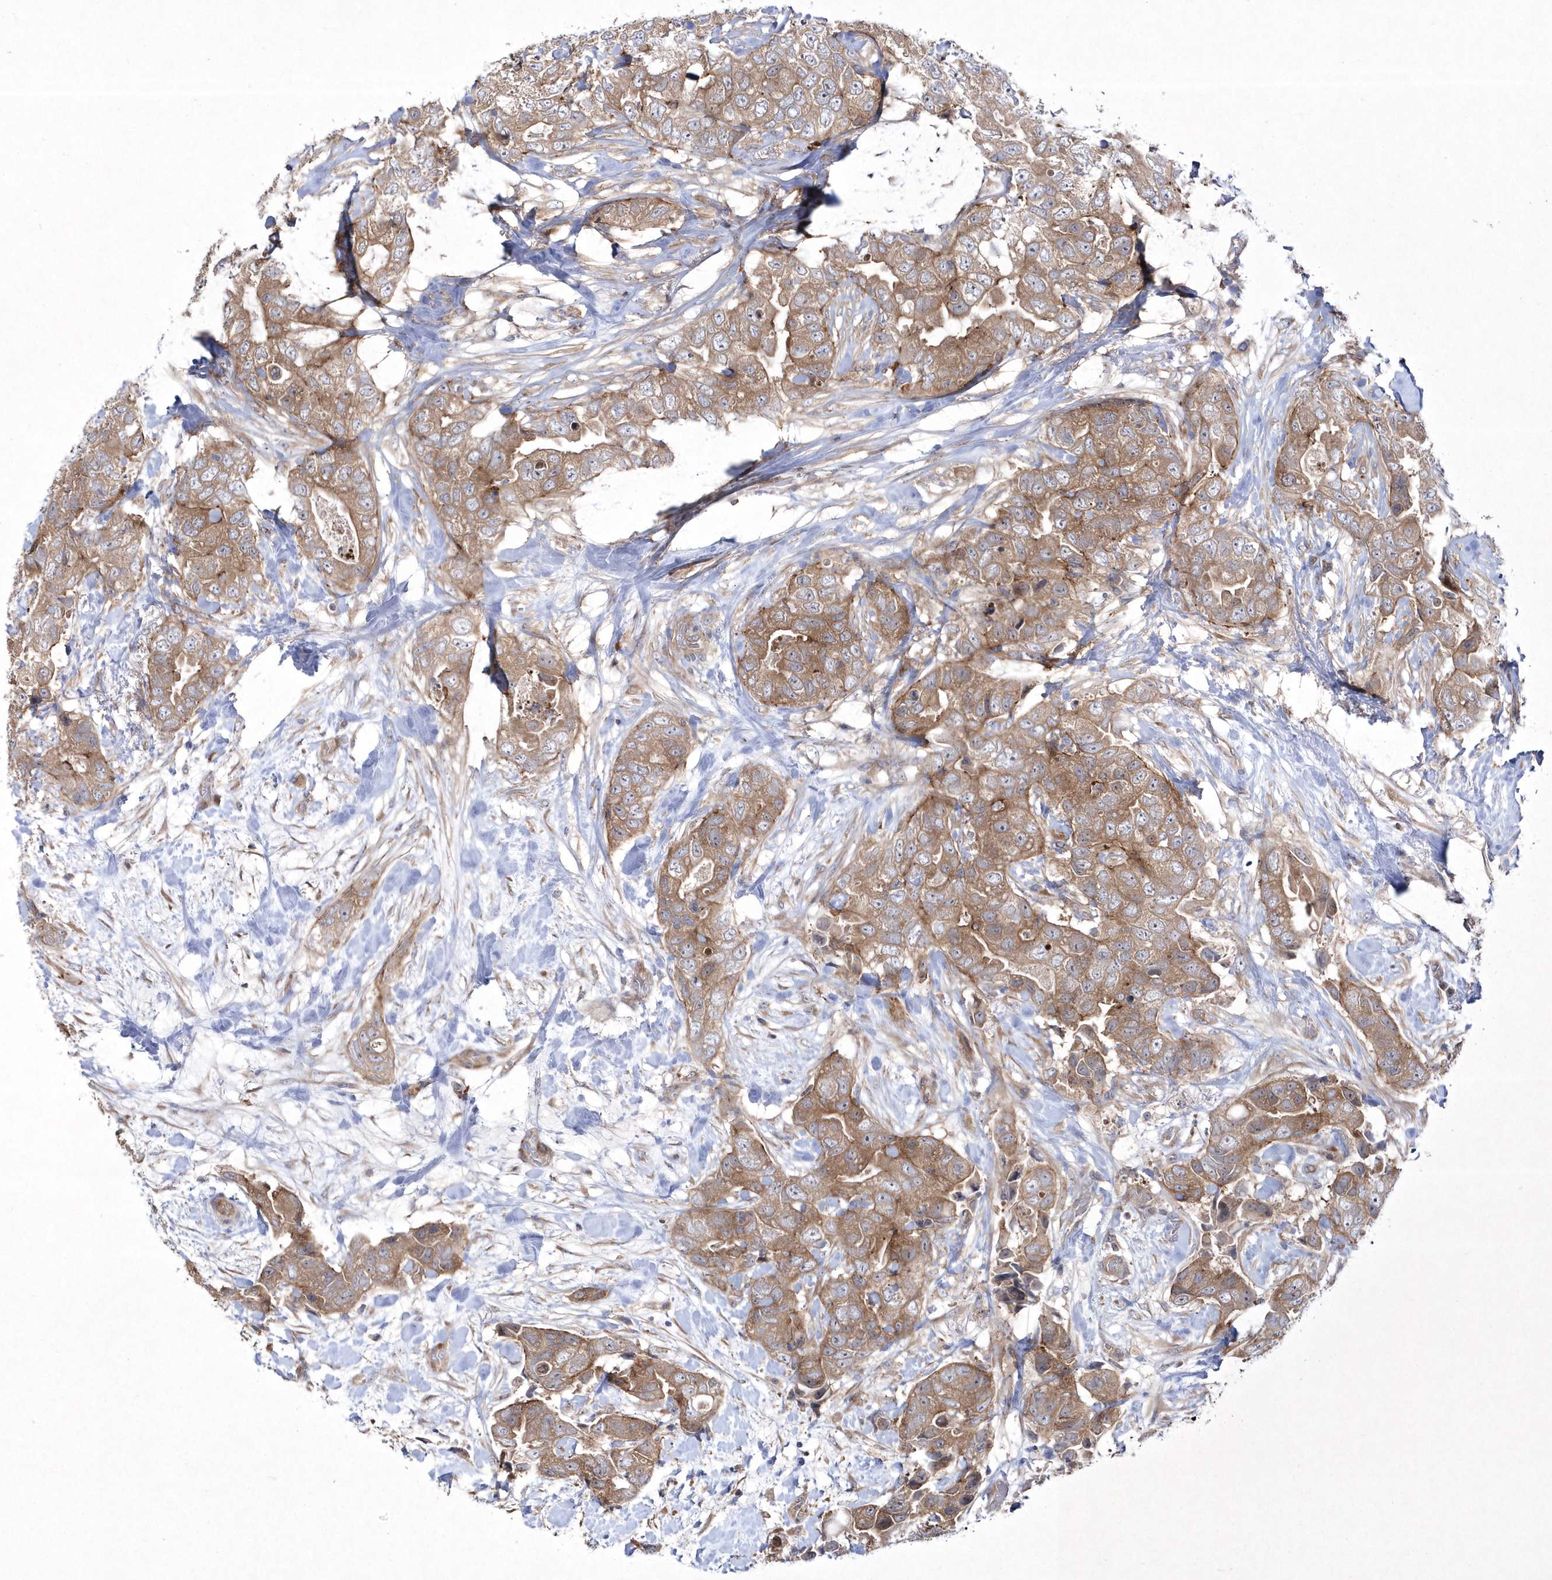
{"staining": {"intensity": "moderate", "quantity": ">75%", "location": "cytoplasmic/membranous"}, "tissue": "breast cancer", "cell_type": "Tumor cells", "image_type": "cancer", "snomed": [{"axis": "morphology", "description": "Duct carcinoma"}, {"axis": "topography", "description": "Breast"}], "caption": "The immunohistochemical stain labels moderate cytoplasmic/membranous positivity in tumor cells of breast cancer tissue. The staining is performed using DAB brown chromogen to label protein expression. The nuclei are counter-stained blue using hematoxylin.", "gene": "DSPP", "patient": {"sex": "female", "age": 62}}